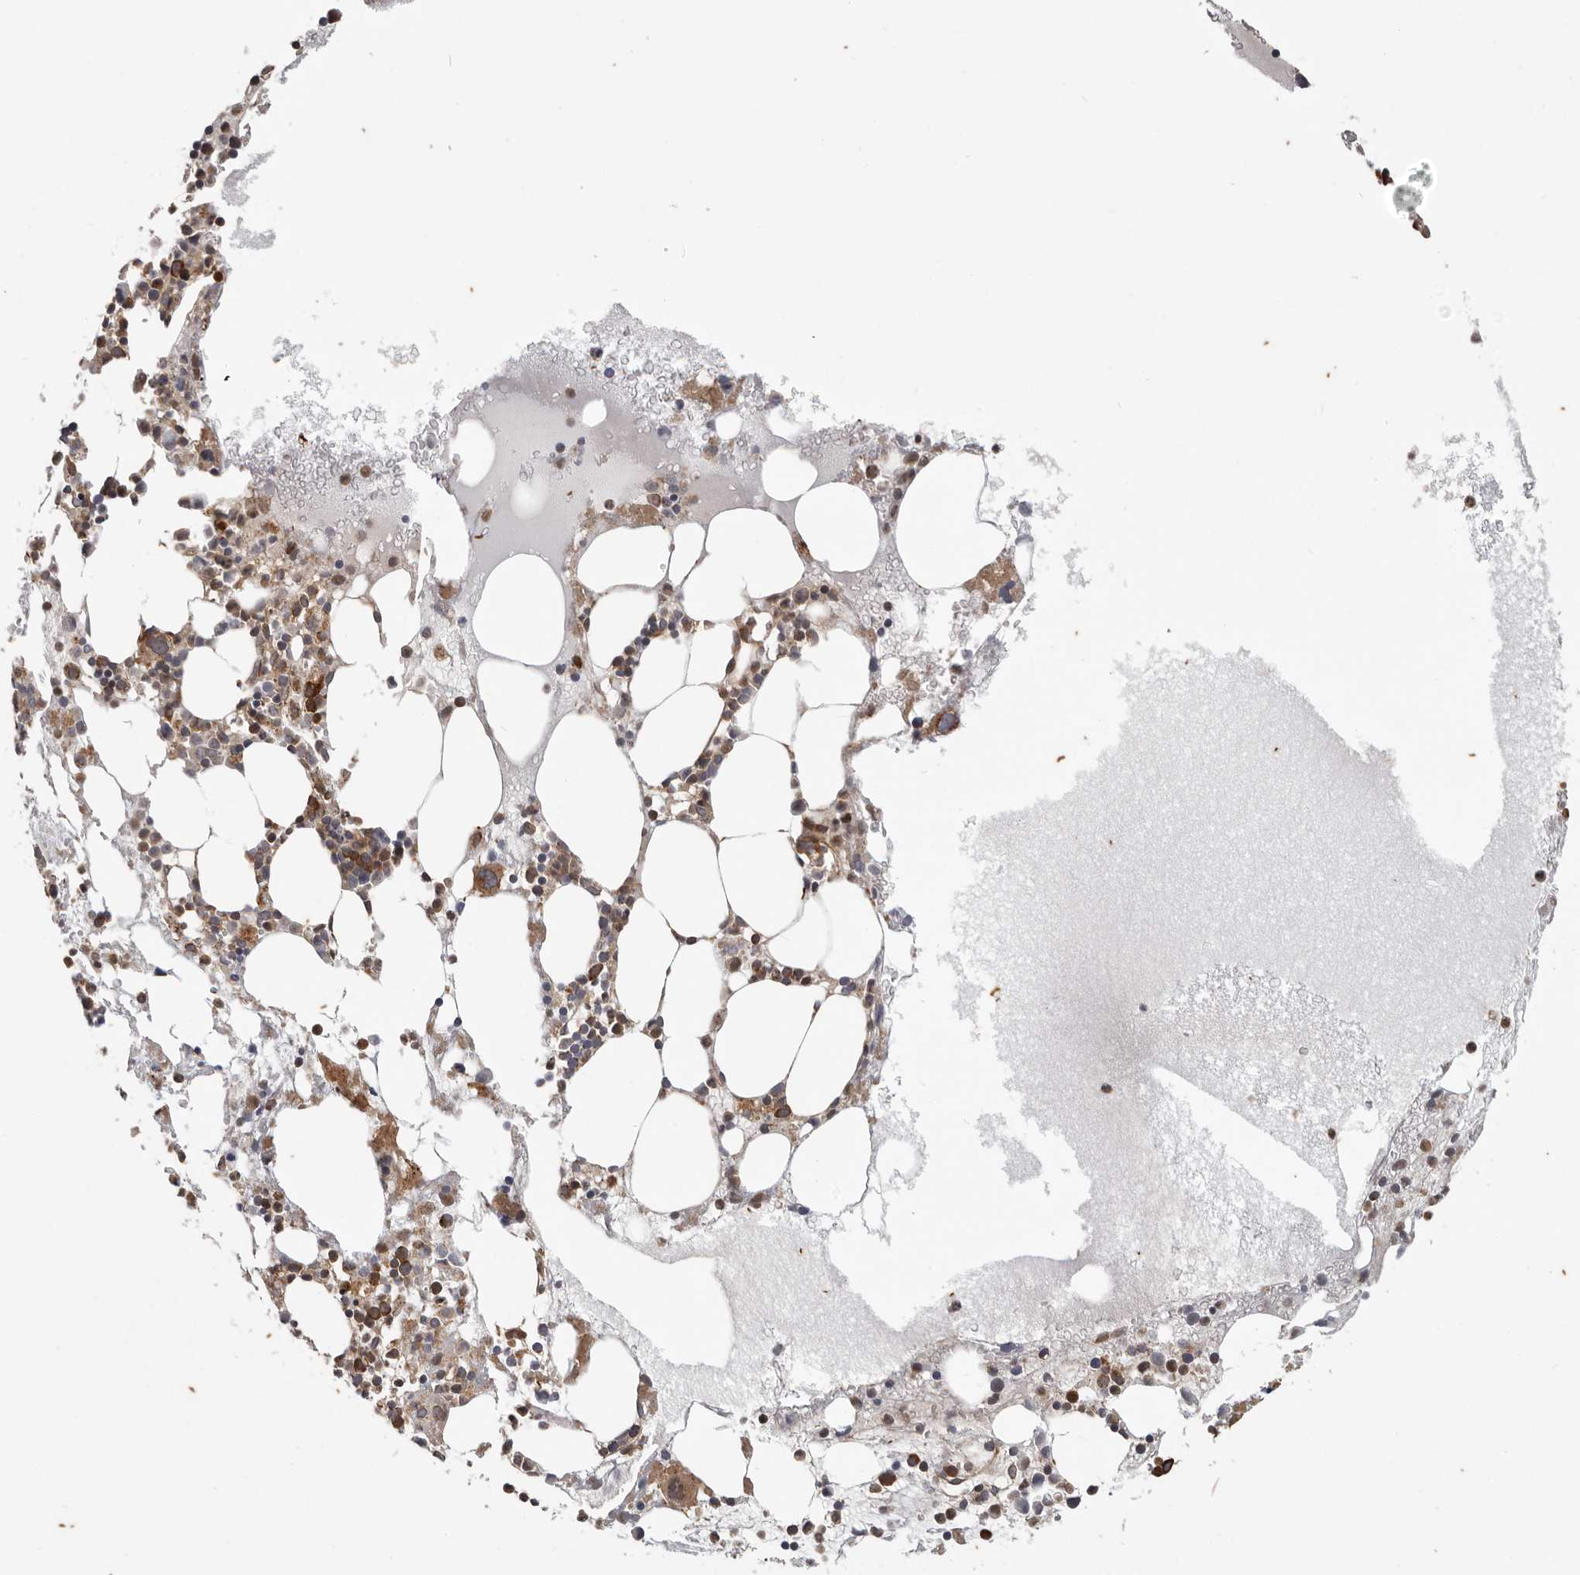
{"staining": {"intensity": "strong", "quantity": "25%-75%", "location": "cytoplasmic/membranous"}, "tissue": "bone marrow", "cell_type": "Hematopoietic cells", "image_type": "normal", "snomed": [{"axis": "morphology", "description": "Normal tissue, NOS"}, {"axis": "topography", "description": "Bone marrow"}], "caption": "Bone marrow stained with a brown dye shows strong cytoplasmic/membranous positive expression in approximately 25%-75% of hematopoietic cells.", "gene": "MRPS10", "patient": {"sex": "female", "age": 52}}